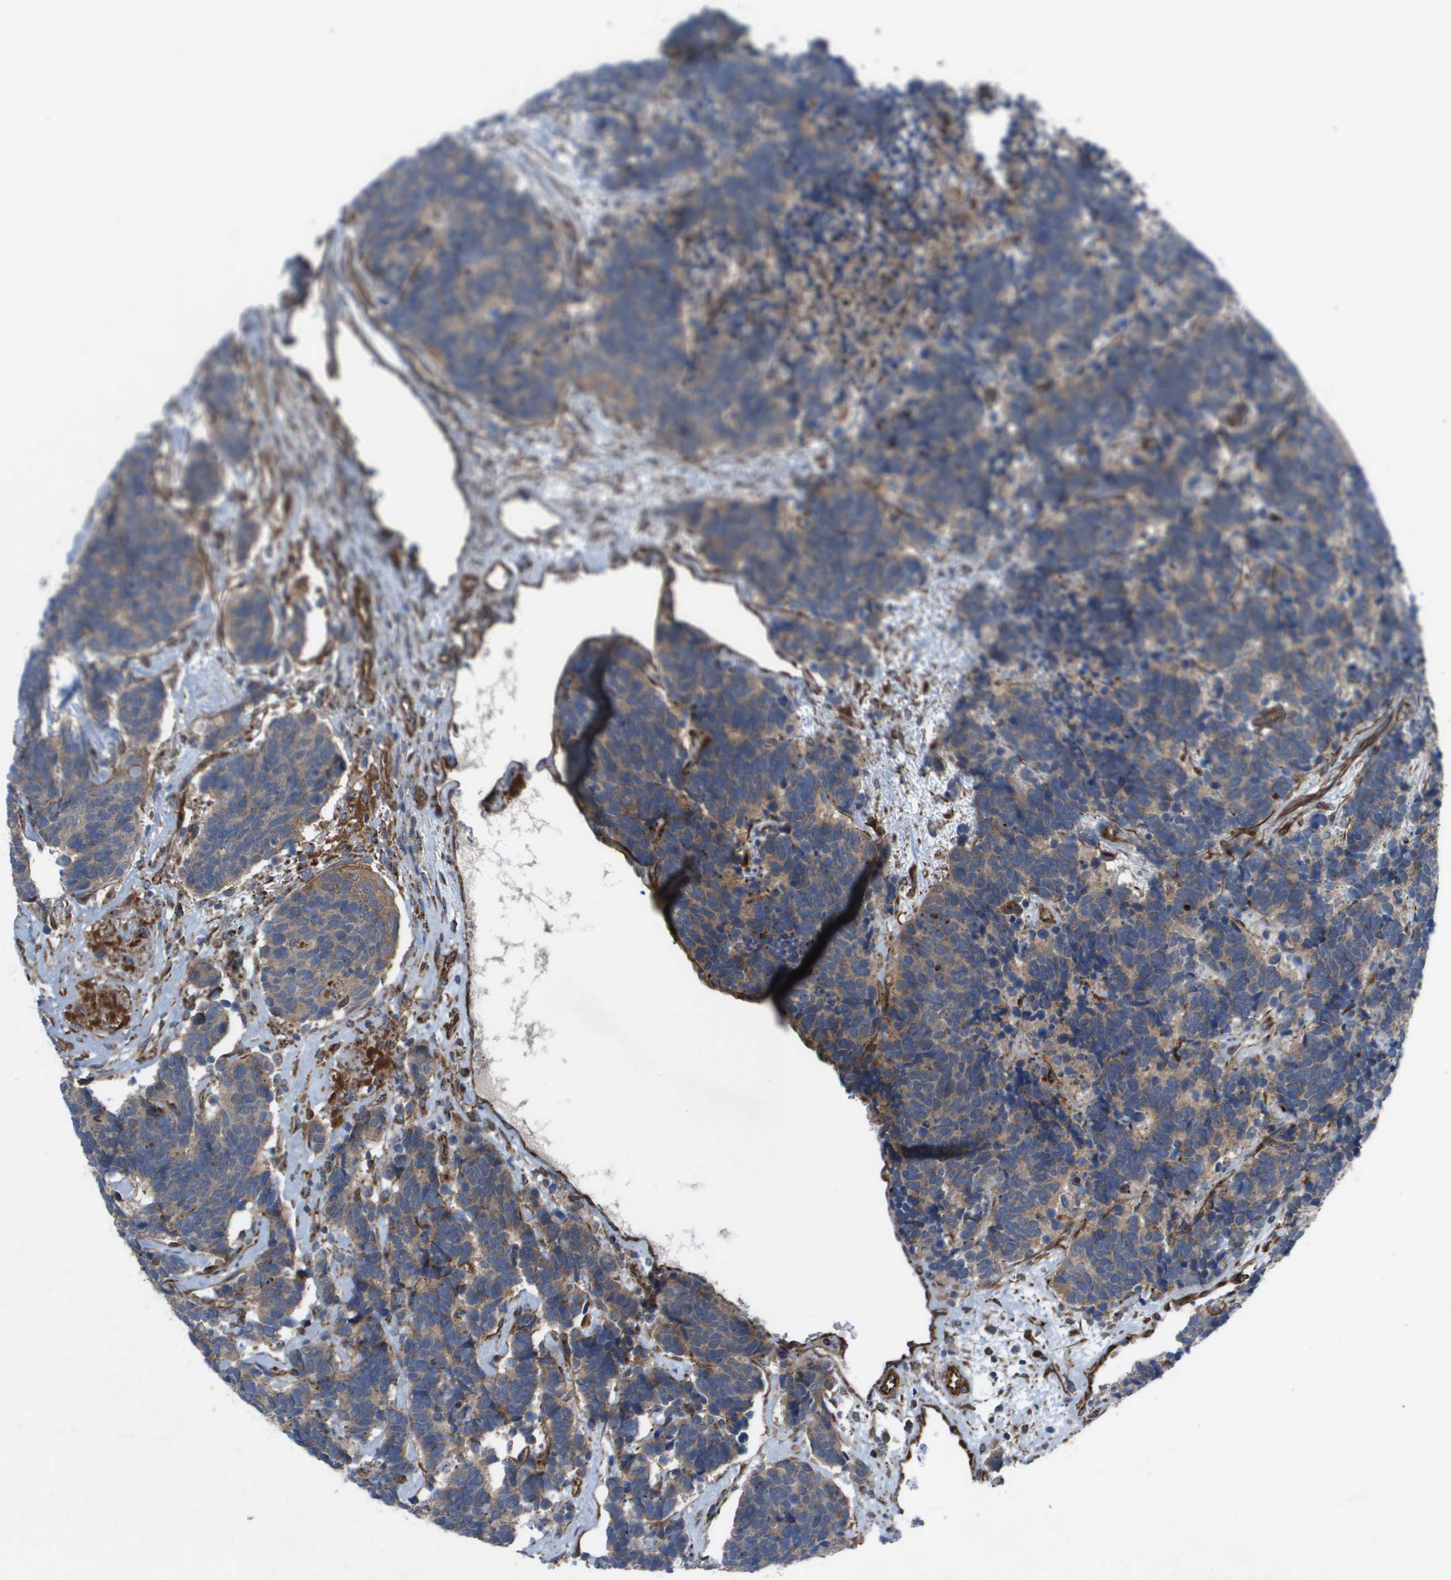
{"staining": {"intensity": "moderate", "quantity": ">75%", "location": "cytoplasmic/membranous"}, "tissue": "carcinoid", "cell_type": "Tumor cells", "image_type": "cancer", "snomed": [{"axis": "morphology", "description": "Carcinoma, NOS"}, {"axis": "morphology", "description": "Carcinoid, malignant, NOS"}, {"axis": "topography", "description": "Urinary bladder"}], "caption": "Carcinoma stained with a brown dye exhibits moderate cytoplasmic/membranous positive expression in approximately >75% of tumor cells.", "gene": "SLC6A9", "patient": {"sex": "male", "age": 57}}